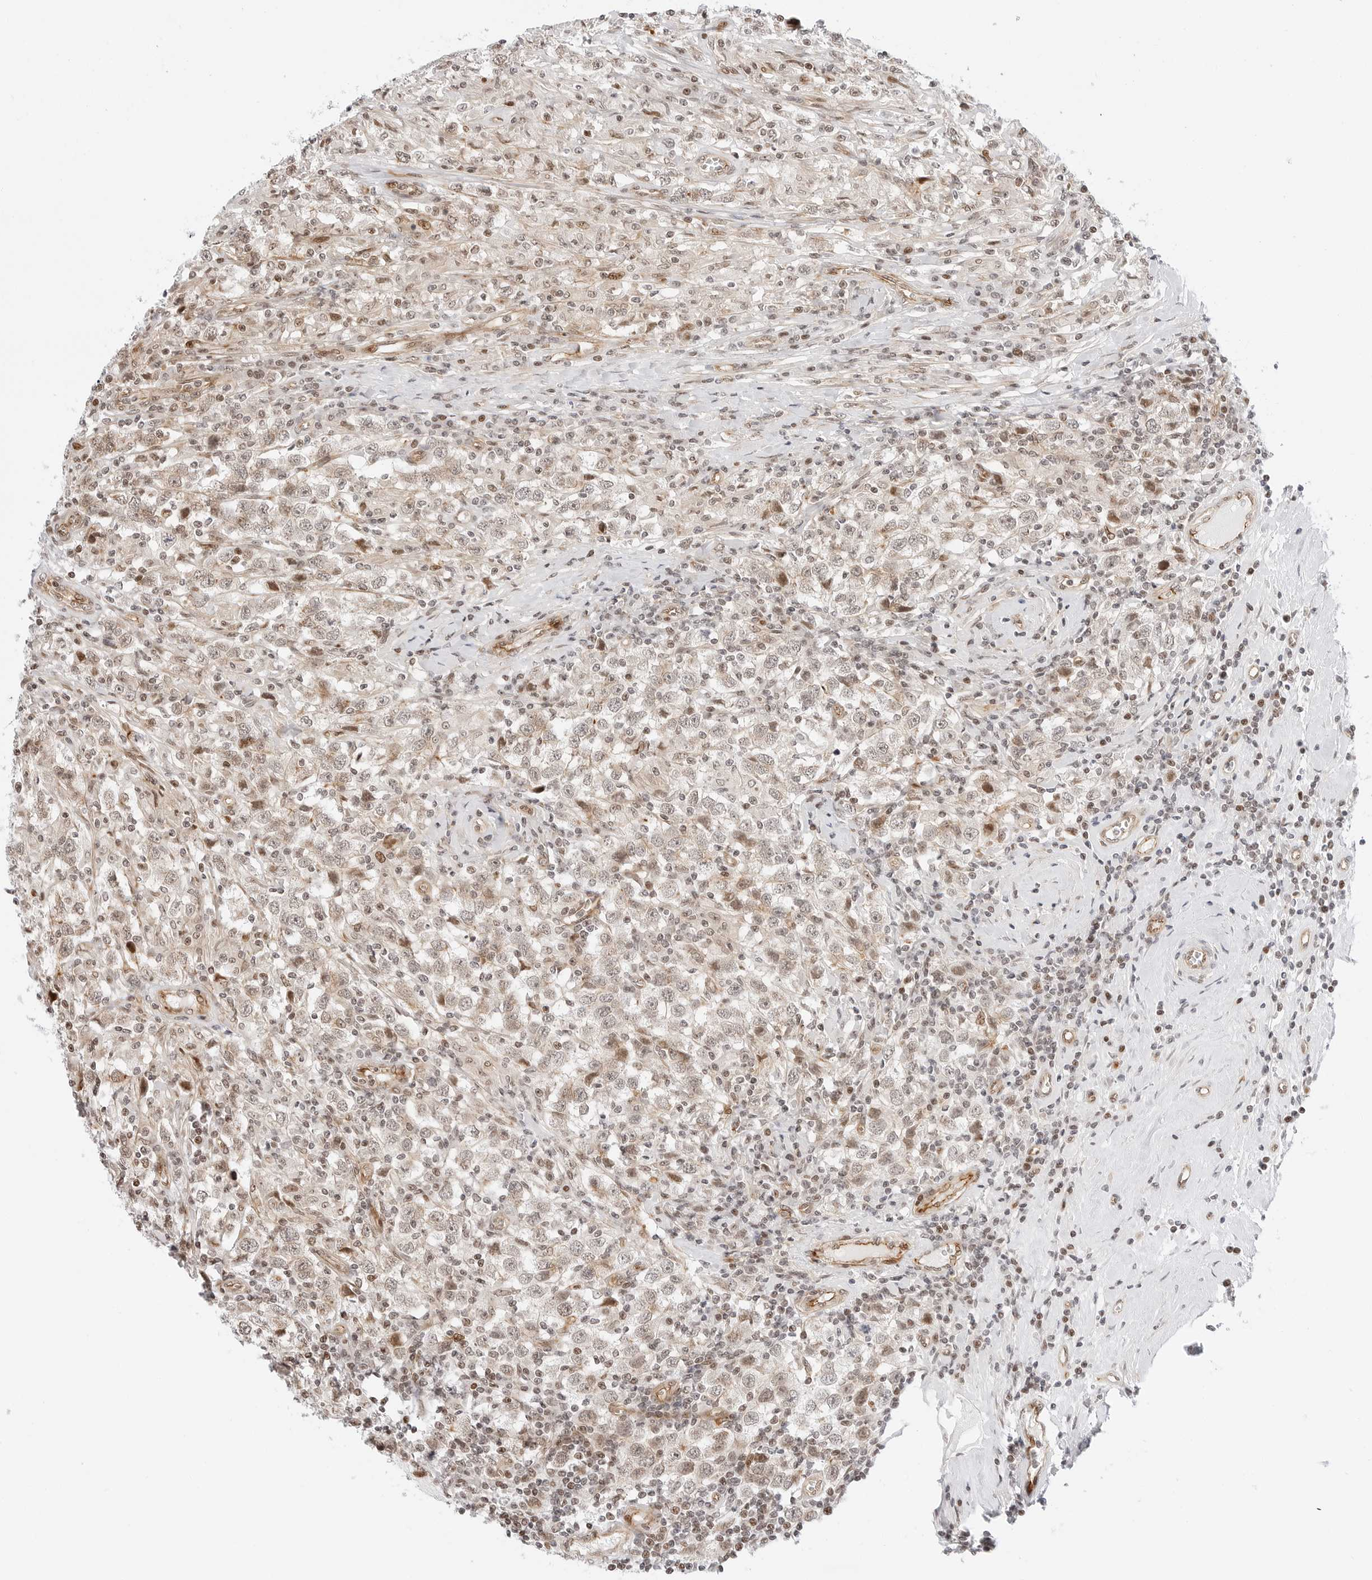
{"staining": {"intensity": "weak", "quantity": "25%-75%", "location": "nuclear"}, "tissue": "testis cancer", "cell_type": "Tumor cells", "image_type": "cancer", "snomed": [{"axis": "morphology", "description": "Seminoma, NOS"}, {"axis": "topography", "description": "Testis"}], "caption": "Immunohistochemical staining of testis seminoma exhibits weak nuclear protein positivity in approximately 25%-75% of tumor cells.", "gene": "ZNF613", "patient": {"sex": "male", "age": 41}}